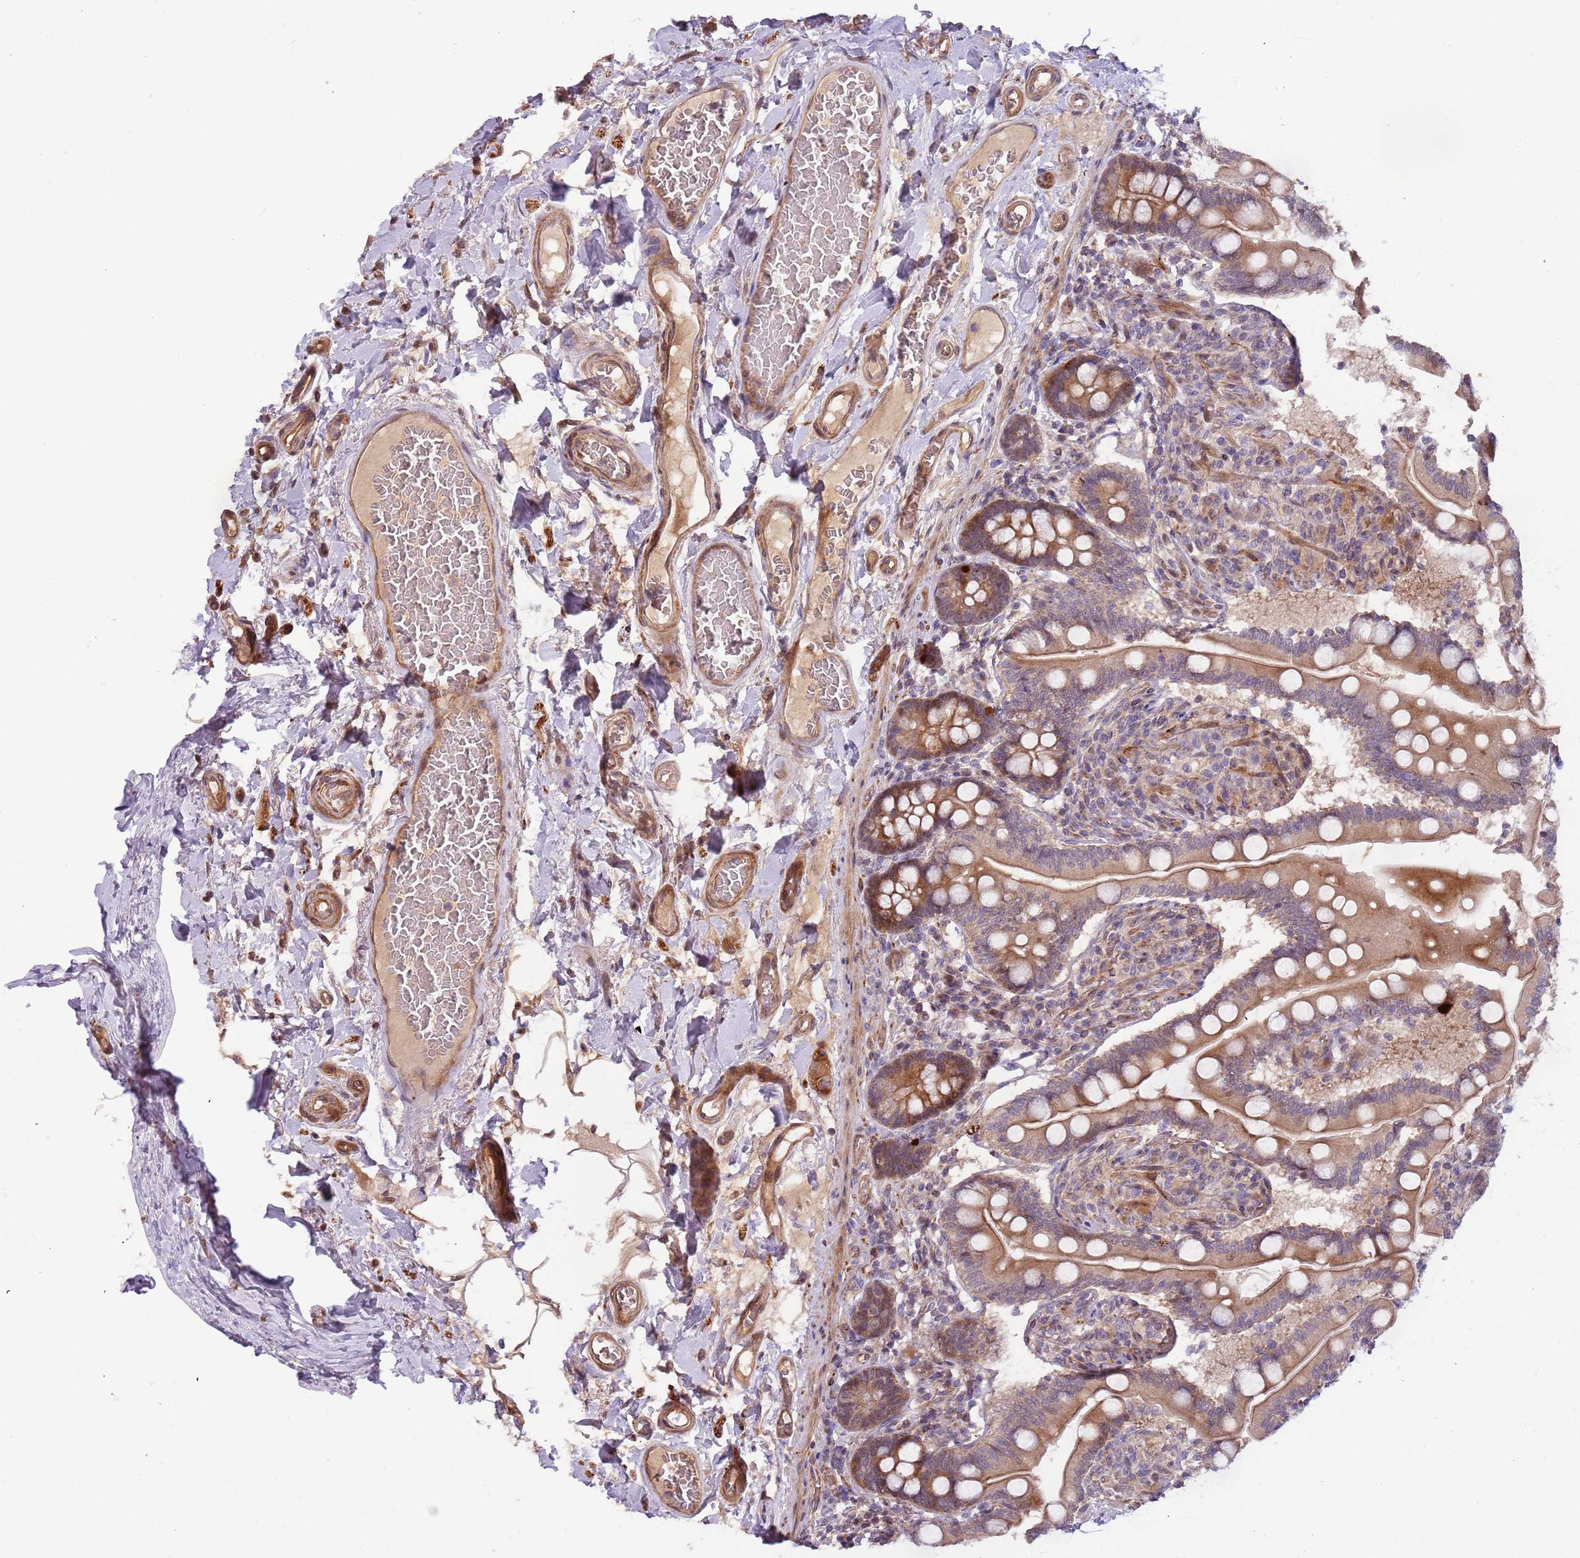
{"staining": {"intensity": "moderate", "quantity": ">75%", "location": "cytoplasmic/membranous"}, "tissue": "small intestine", "cell_type": "Glandular cells", "image_type": "normal", "snomed": [{"axis": "morphology", "description": "Normal tissue, NOS"}, {"axis": "topography", "description": "Small intestine"}], "caption": "Immunohistochemistry (IHC) (DAB) staining of benign small intestine displays moderate cytoplasmic/membranous protein expression in about >75% of glandular cells.", "gene": "TRAPPC6B", "patient": {"sex": "female", "age": 64}}